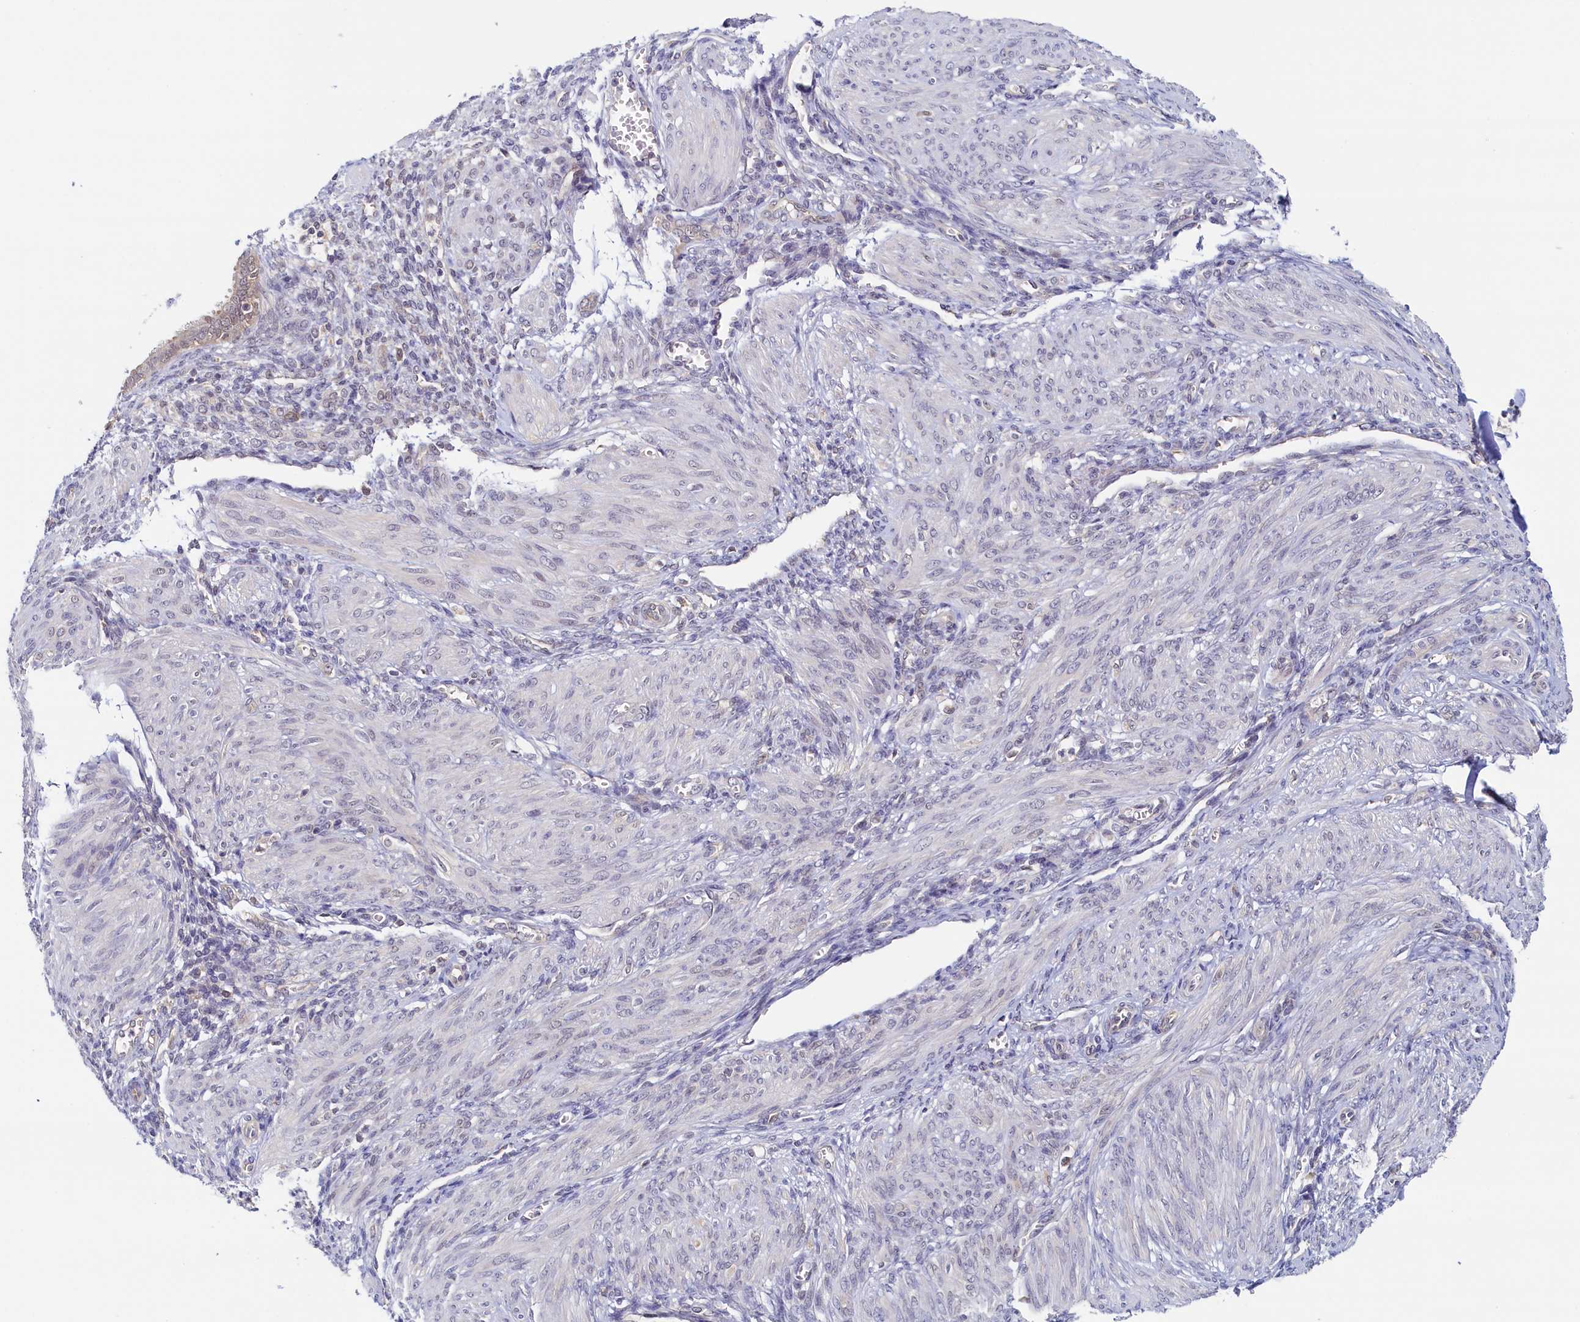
{"staining": {"intensity": "negative", "quantity": "none", "location": "none"}, "tissue": "smooth muscle", "cell_type": "Smooth muscle cells", "image_type": "normal", "snomed": [{"axis": "morphology", "description": "Normal tissue, NOS"}, {"axis": "topography", "description": "Smooth muscle"}], "caption": "IHC image of normal smooth muscle stained for a protein (brown), which demonstrates no staining in smooth muscle cells. (Immunohistochemistry (ihc), brightfield microscopy, high magnification).", "gene": "PAAF1", "patient": {"sex": "female", "age": 39}}